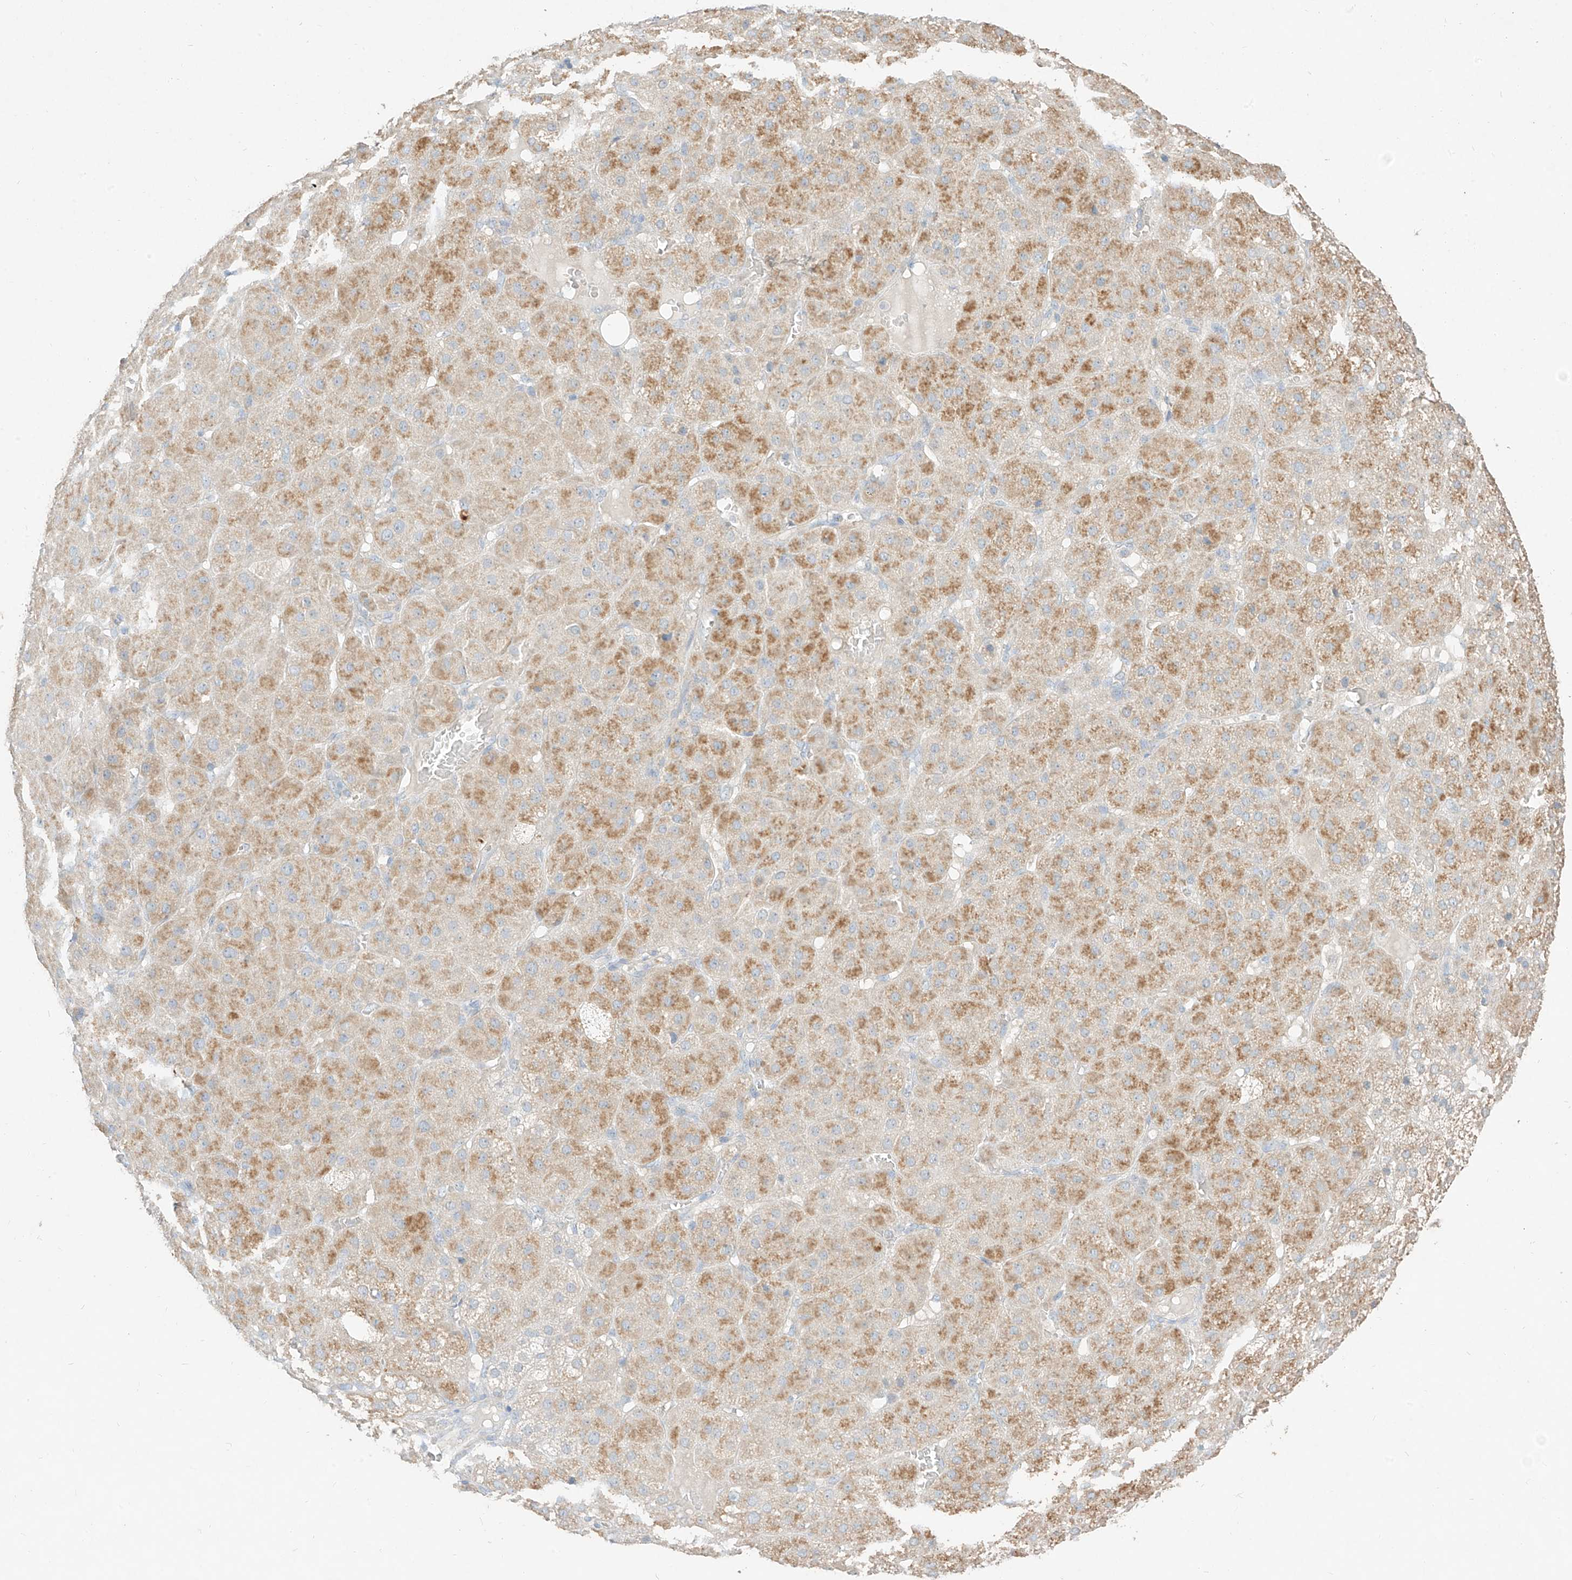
{"staining": {"intensity": "moderate", "quantity": "25%-75%", "location": "cytoplasmic/membranous"}, "tissue": "adrenal gland", "cell_type": "Glandular cells", "image_type": "normal", "snomed": [{"axis": "morphology", "description": "Normal tissue, NOS"}, {"axis": "topography", "description": "Adrenal gland"}], "caption": "Brown immunohistochemical staining in benign human adrenal gland shows moderate cytoplasmic/membranous staining in approximately 25%-75% of glandular cells.", "gene": "ZZEF1", "patient": {"sex": "female", "age": 57}}